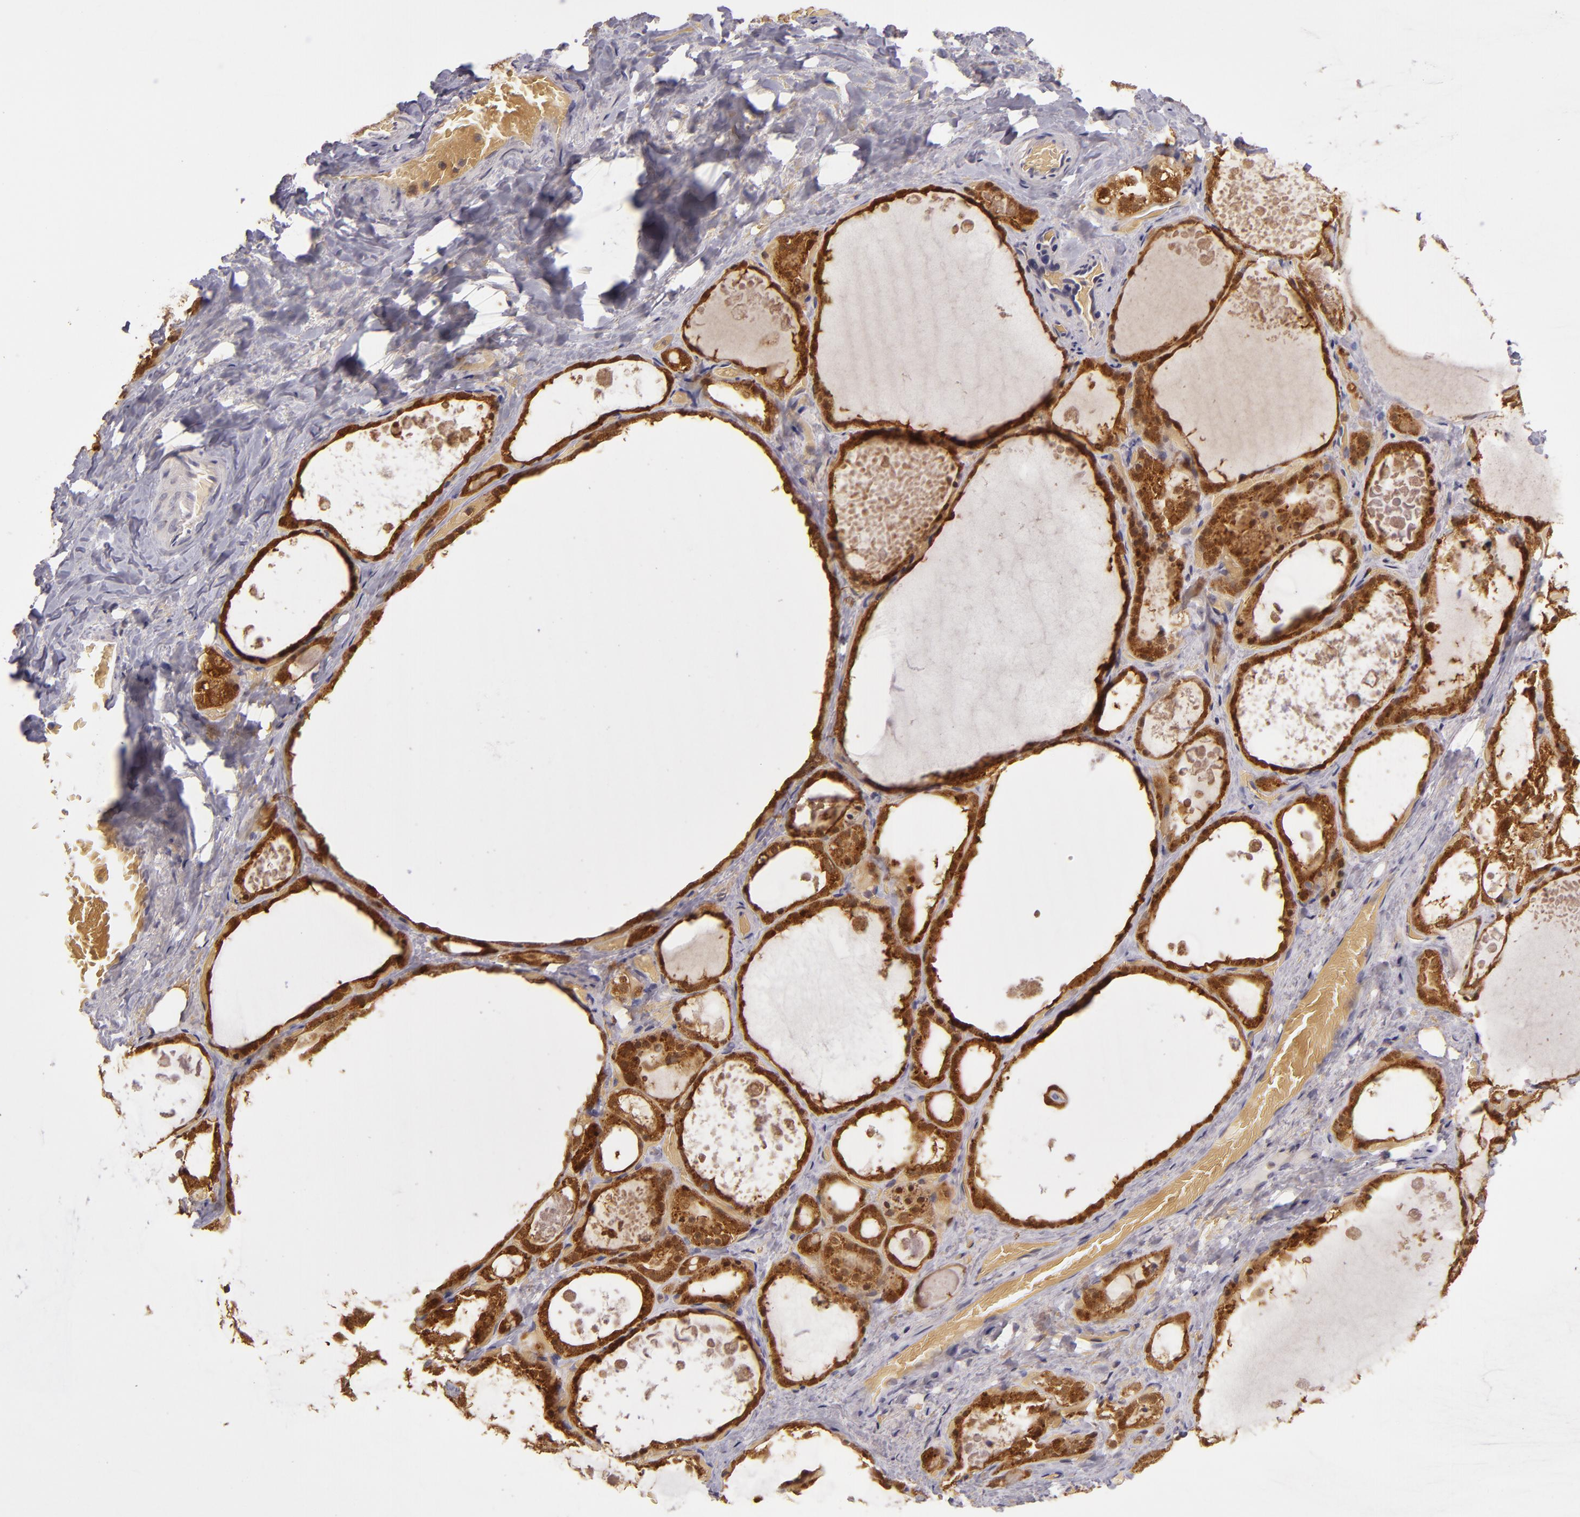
{"staining": {"intensity": "strong", "quantity": ">75%", "location": "cytoplasmic/membranous"}, "tissue": "thyroid gland", "cell_type": "Glandular cells", "image_type": "normal", "snomed": [{"axis": "morphology", "description": "Normal tissue, NOS"}, {"axis": "topography", "description": "Thyroid gland"}], "caption": "Protein expression analysis of normal human thyroid gland reveals strong cytoplasmic/membranous staining in about >75% of glandular cells.", "gene": "FHIT", "patient": {"sex": "male", "age": 61}}